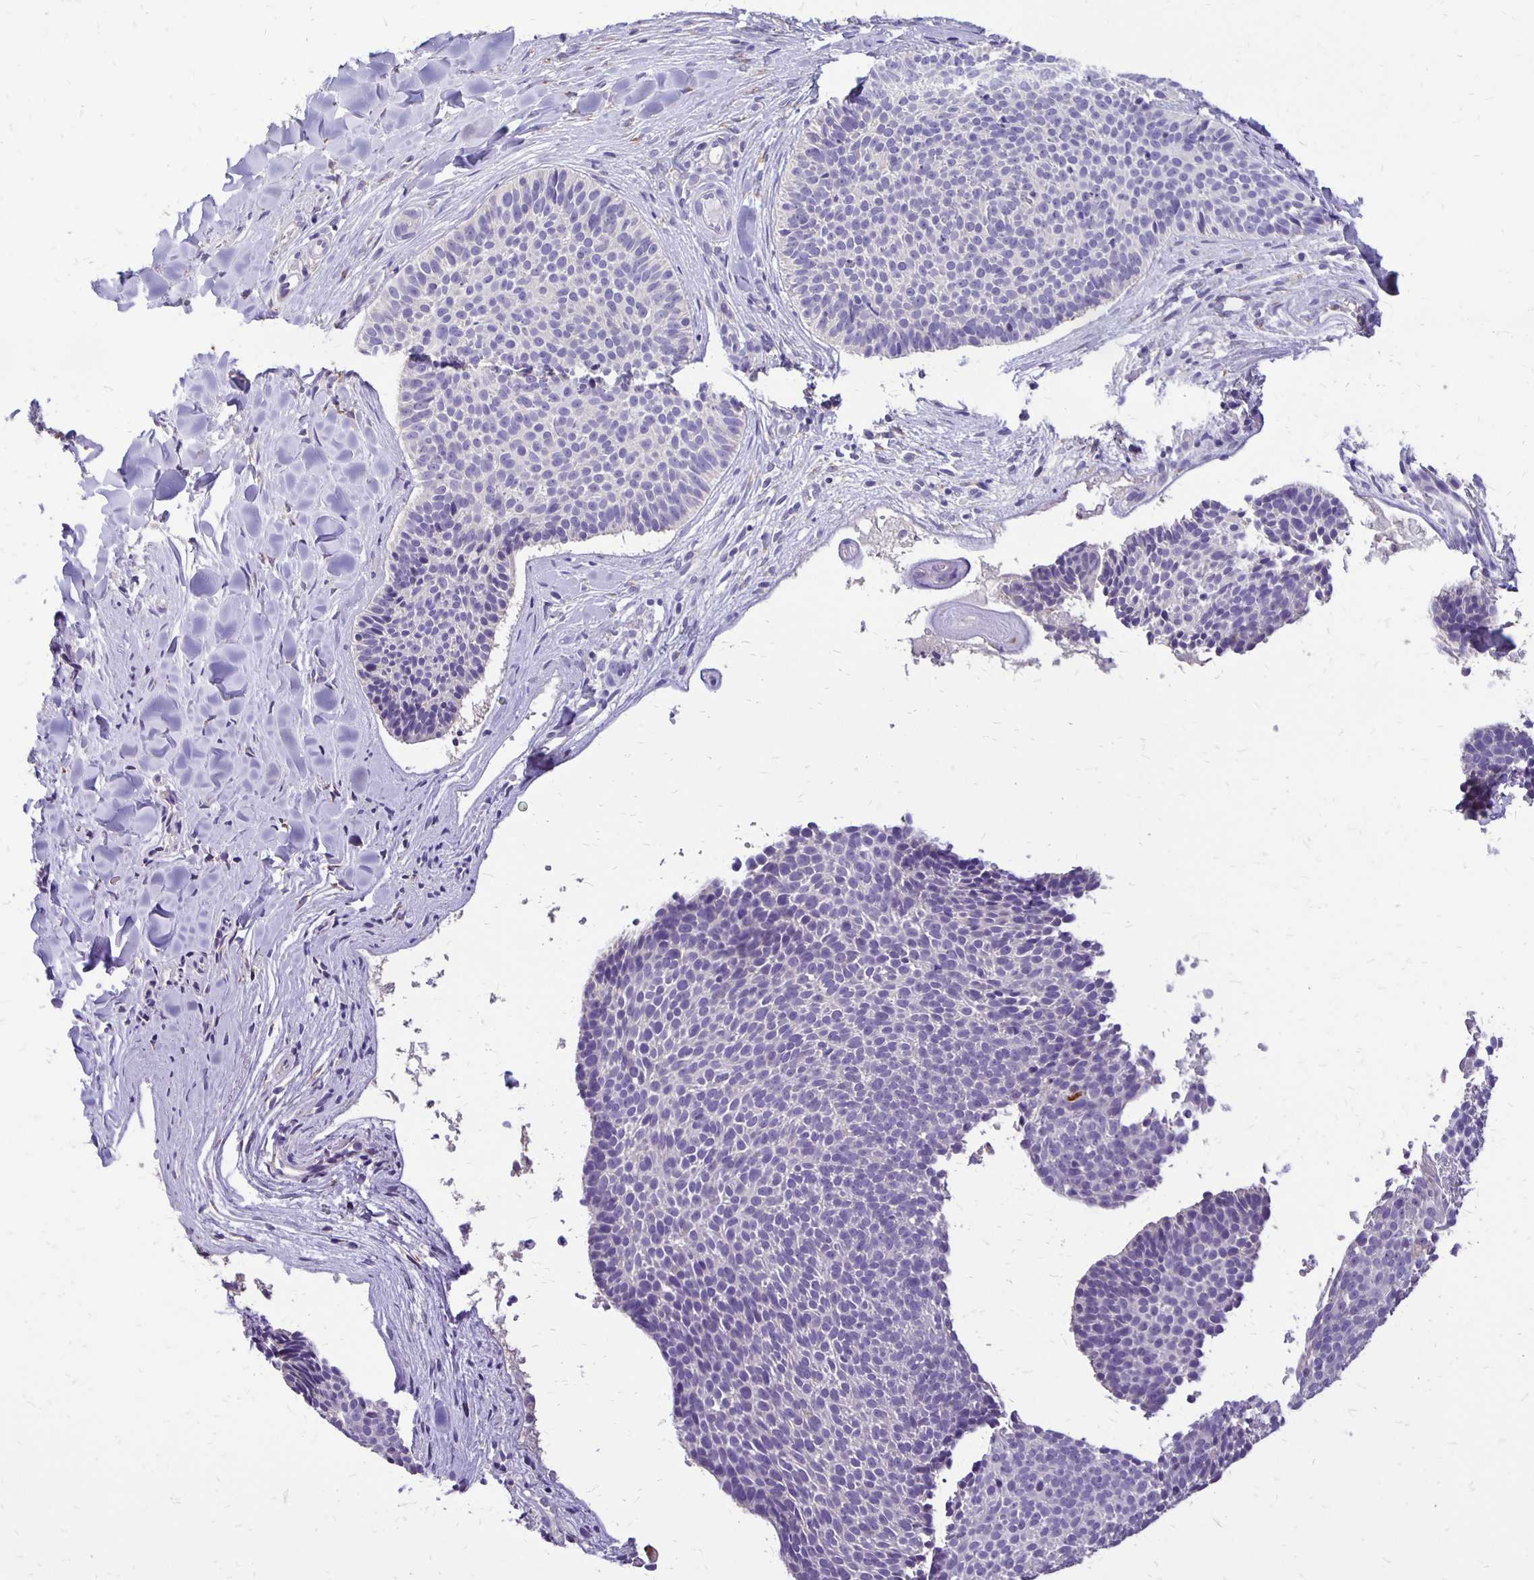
{"staining": {"intensity": "negative", "quantity": "none", "location": "none"}, "tissue": "skin cancer", "cell_type": "Tumor cells", "image_type": "cancer", "snomed": [{"axis": "morphology", "description": "Basal cell carcinoma"}, {"axis": "topography", "description": "Skin"}], "caption": "IHC of human basal cell carcinoma (skin) reveals no expression in tumor cells.", "gene": "ANKRD45", "patient": {"sex": "male", "age": 82}}